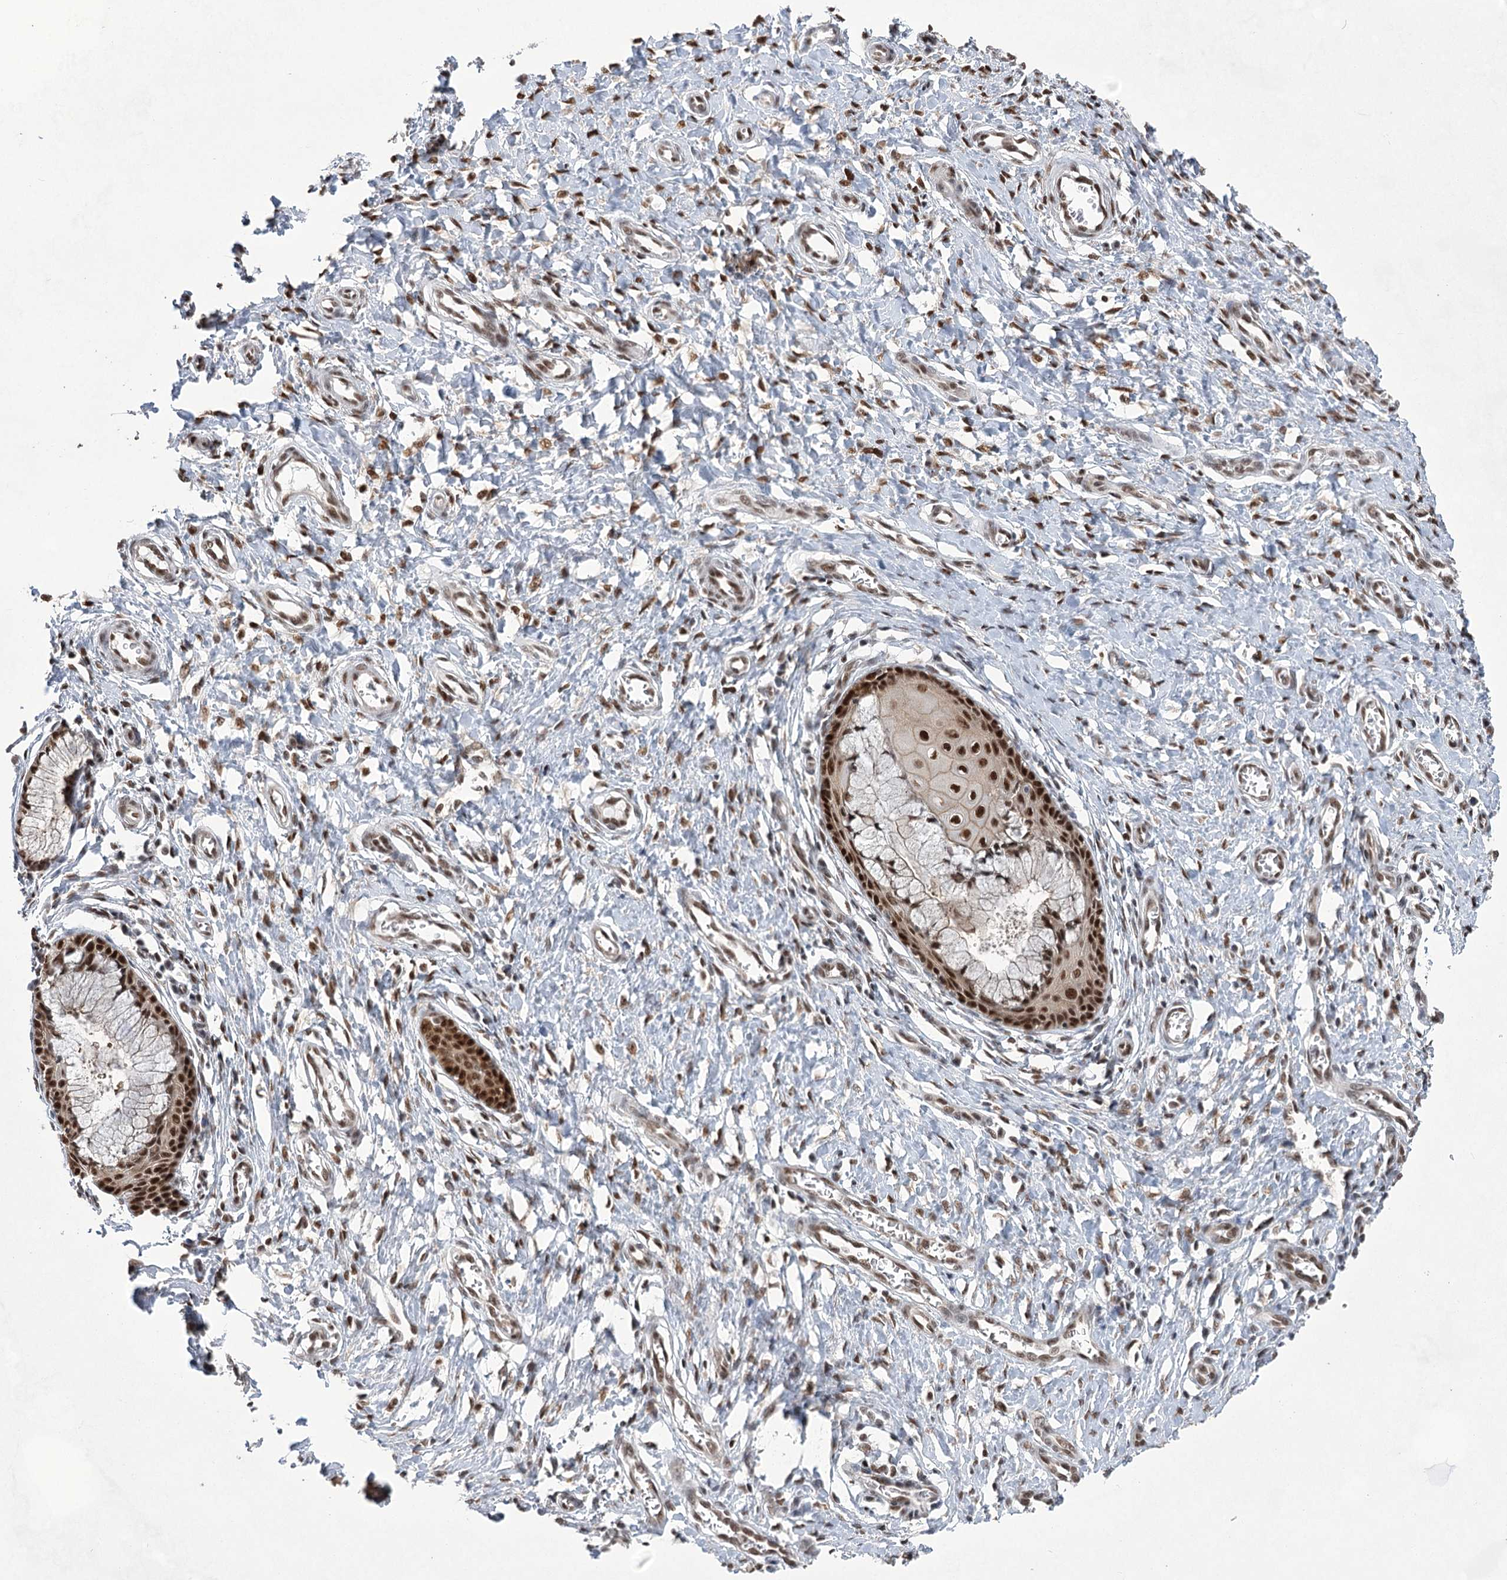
{"staining": {"intensity": "strong", "quantity": "25%-75%", "location": "nuclear"}, "tissue": "cervix", "cell_type": "Glandular cells", "image_type": "normal", "snomed": [{"axis": "morphology", "description": "Normal tissue, NOS"}, {"axis": "topography", "description": "Cervix"}], "caption": "Immunohistochemical staining of unremarkable cervix displays strong nuclear protein expression in approximately 25%-75% of glandular cells.", "gene": "ZCCHC8", "patient": {"sex": "female", "age": 55}}